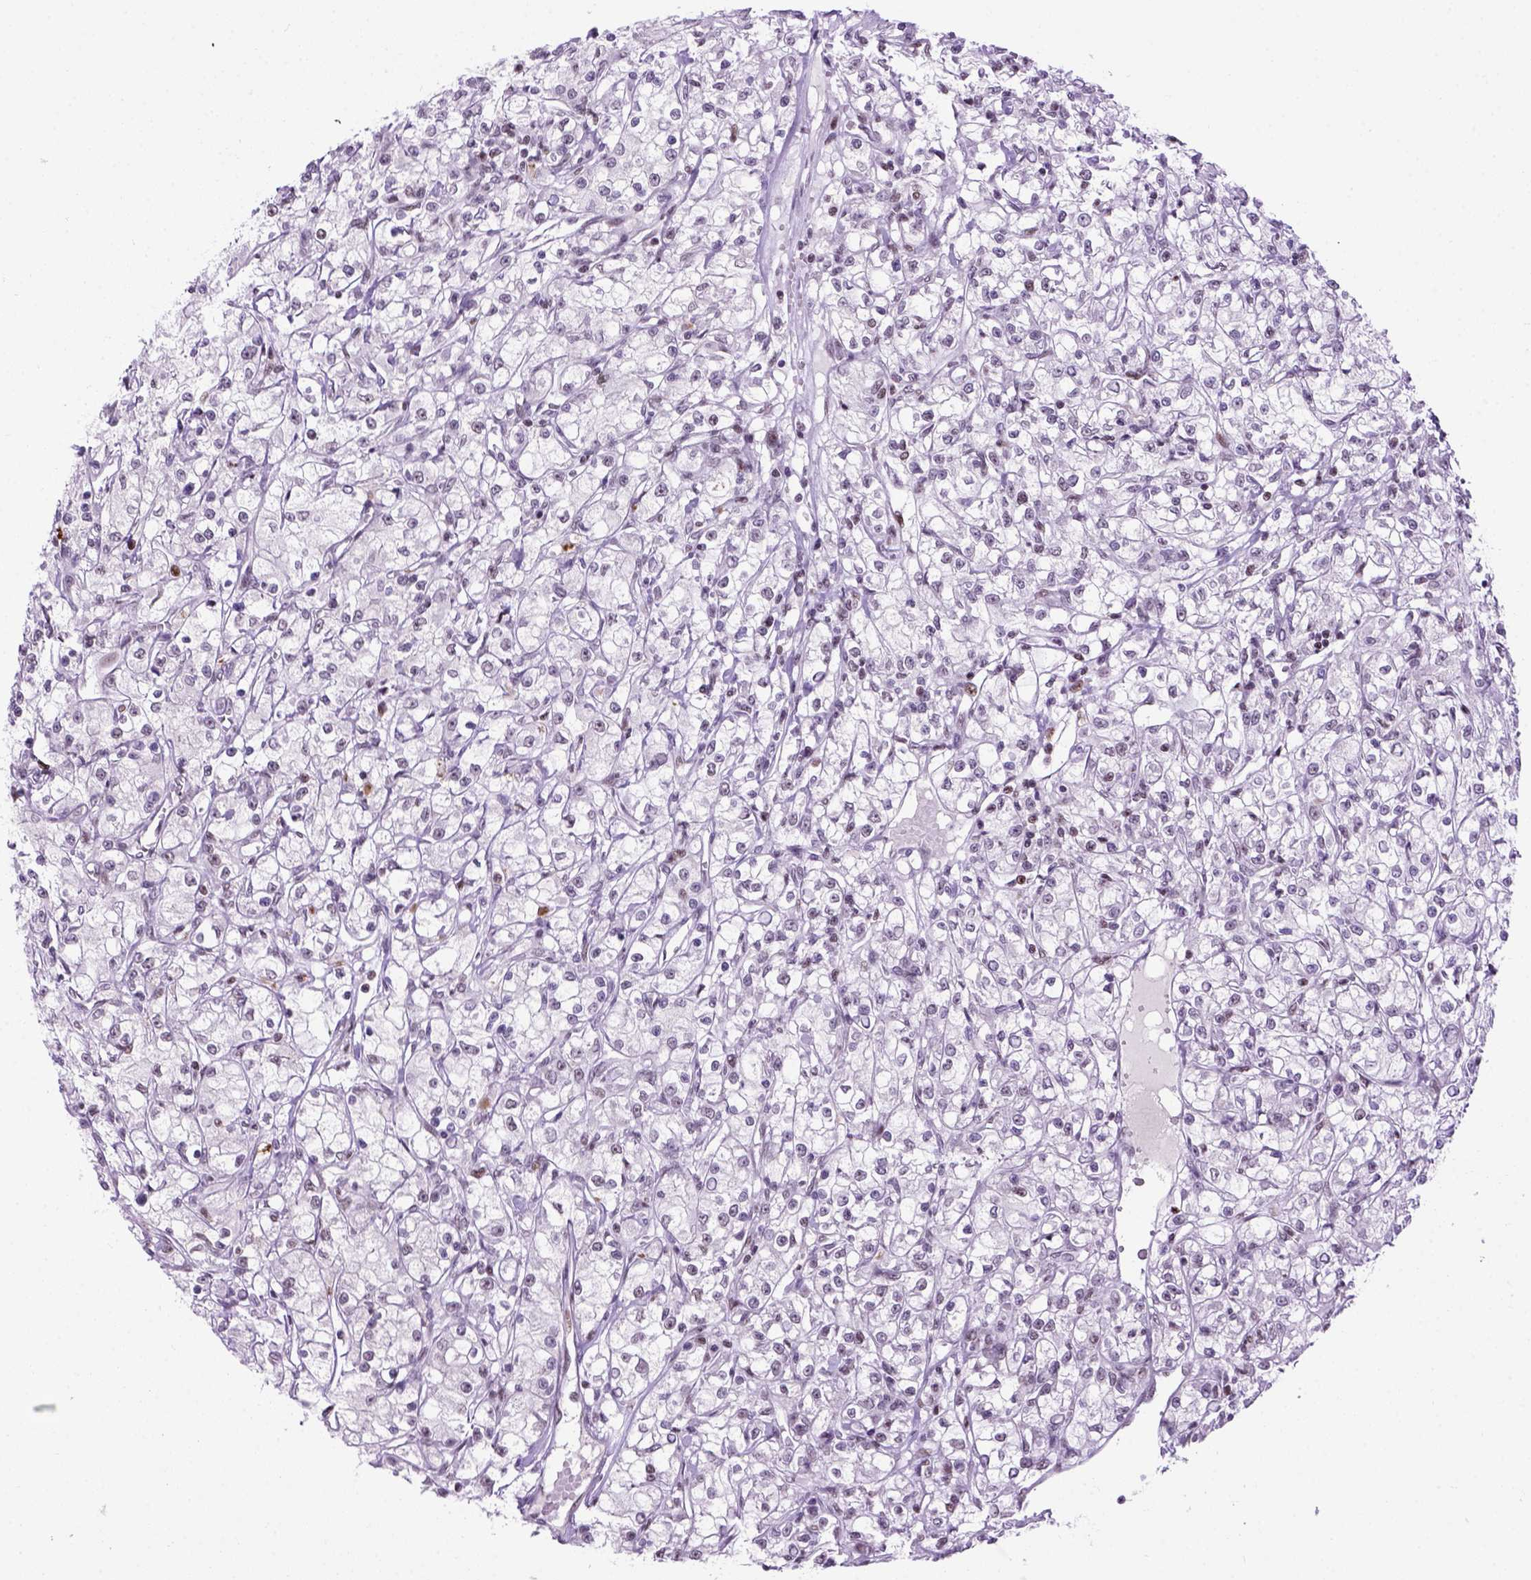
{"staining": {"intensity": "weak", "quantity": "<25%", "location": "nuclear"}, "tissue": "renal cancer", "cell_type": "Tumor cells", "image_type": "cancer", "snomed": [{"axis": "morphology", "description": "Adenocarcinoma, NOS"}, {"axis": "topography", "description": "Kidney"}], "caption": "Immunohistochemical staining of renal cancer (adenocarcinoma) demonstrates no significant expression in tumor cells.", "gene": "TBPL1", "patient": {"sex": "female", "age": 59}}